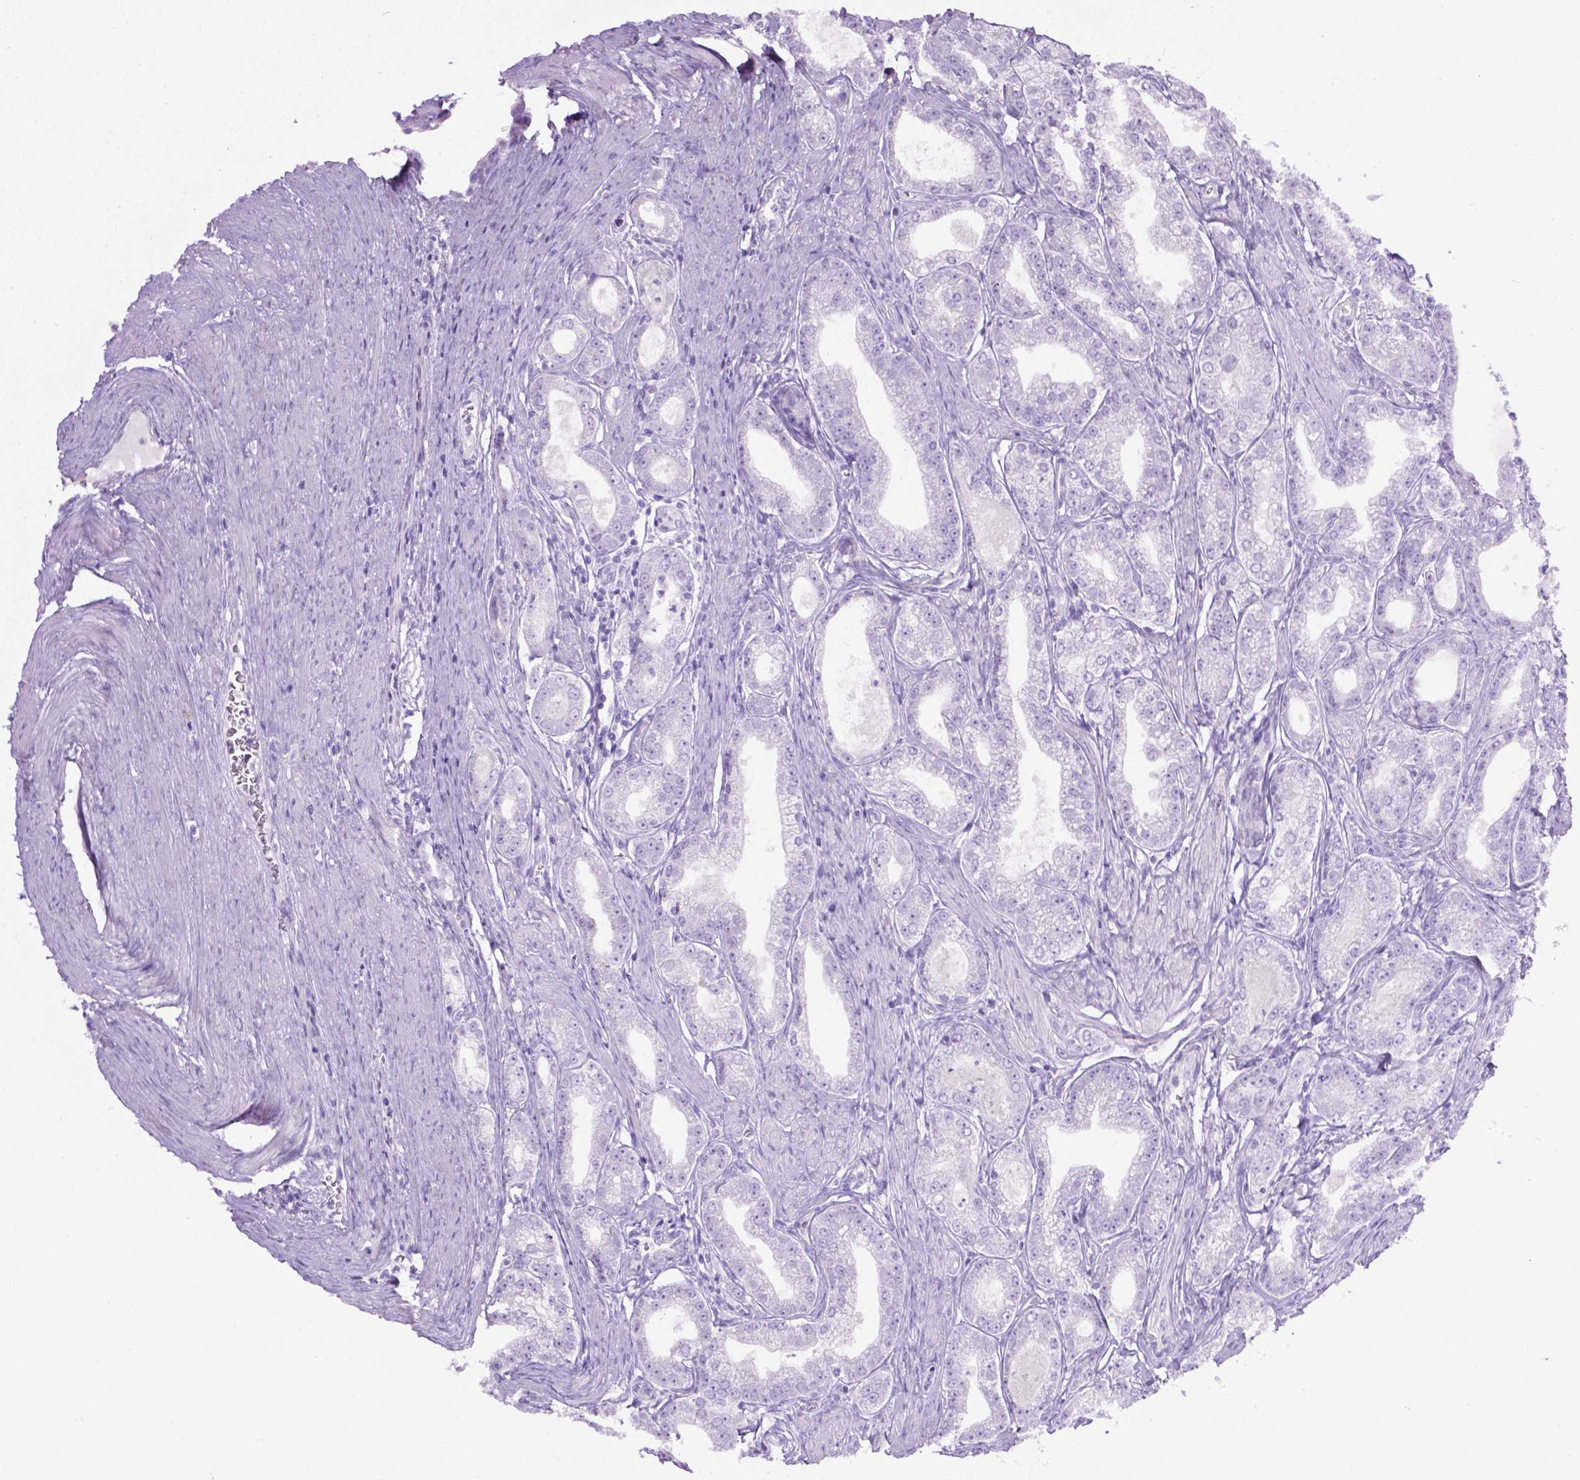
{"staining": {"intensity": "negative", "quantity": "none", "location": "none"}, "tissue": "prostate cancer", "cell_type": "Tumor cells", "image_type": "cancer", "snomed": [{"axis": "morphology", "description": "Adenocarcinoma, NOS"}, {"axis": "topography", "description": "Prostate"}], "caption": "This is an immunohistochemistry micrograph of human adenocarcinoma (prostate). There is no expression in tumor cells.", "gene": "LELP1", "patient": {"sex": "male", "age": 71}}